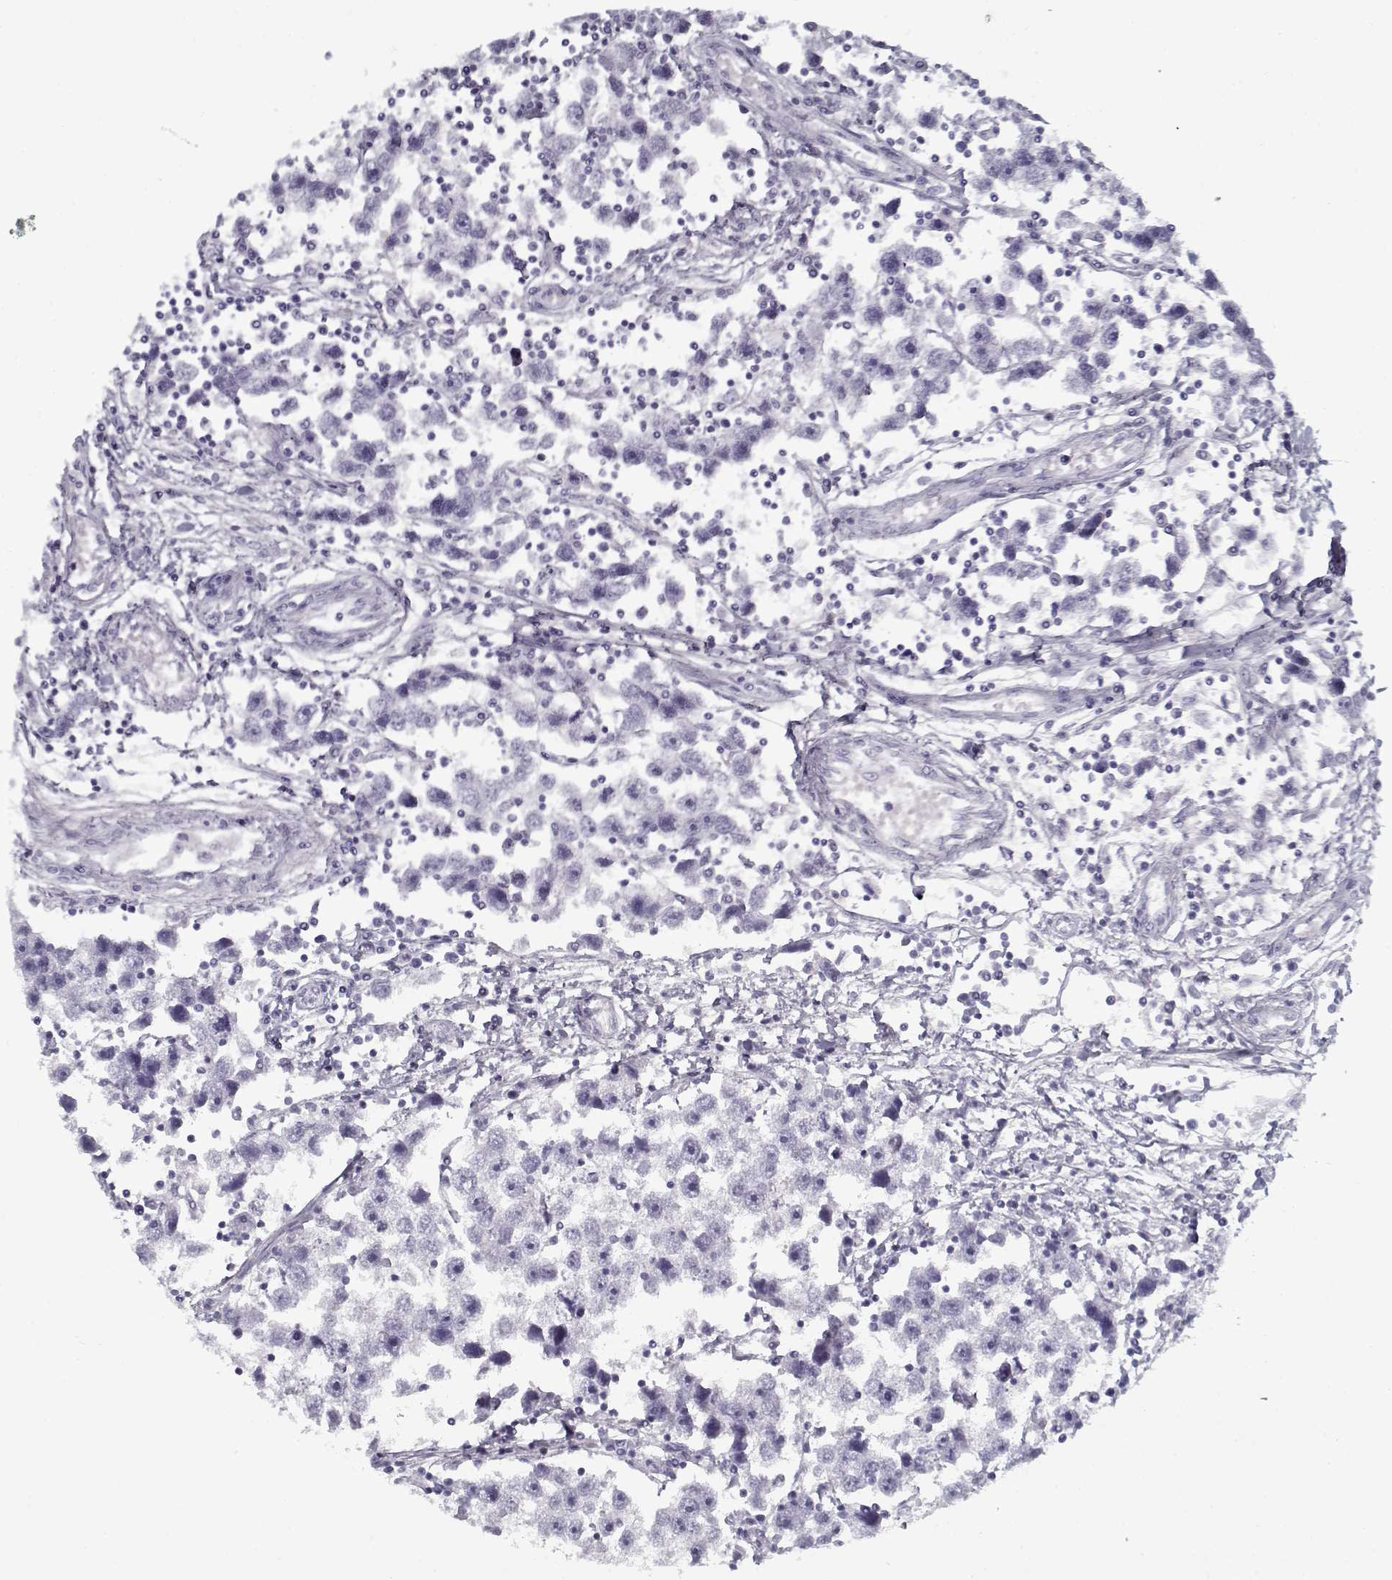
{"staining": {"intensity": "negative", "quantity": "none", "location": "none"}, "tissue": "testis cancer", "cell_type": "Tumor cells", "image_type": "cancer", "snomed": [{"axis": "morphology", "description": "Seminoma, NOS"}, {"axis": "topography", "description": "Testis"}], "caption": "Tumor cells show no significant protein expression in seminoma (testis).", "gene": "SPACA9", "patient": {"sex": "male", "age": 30}}